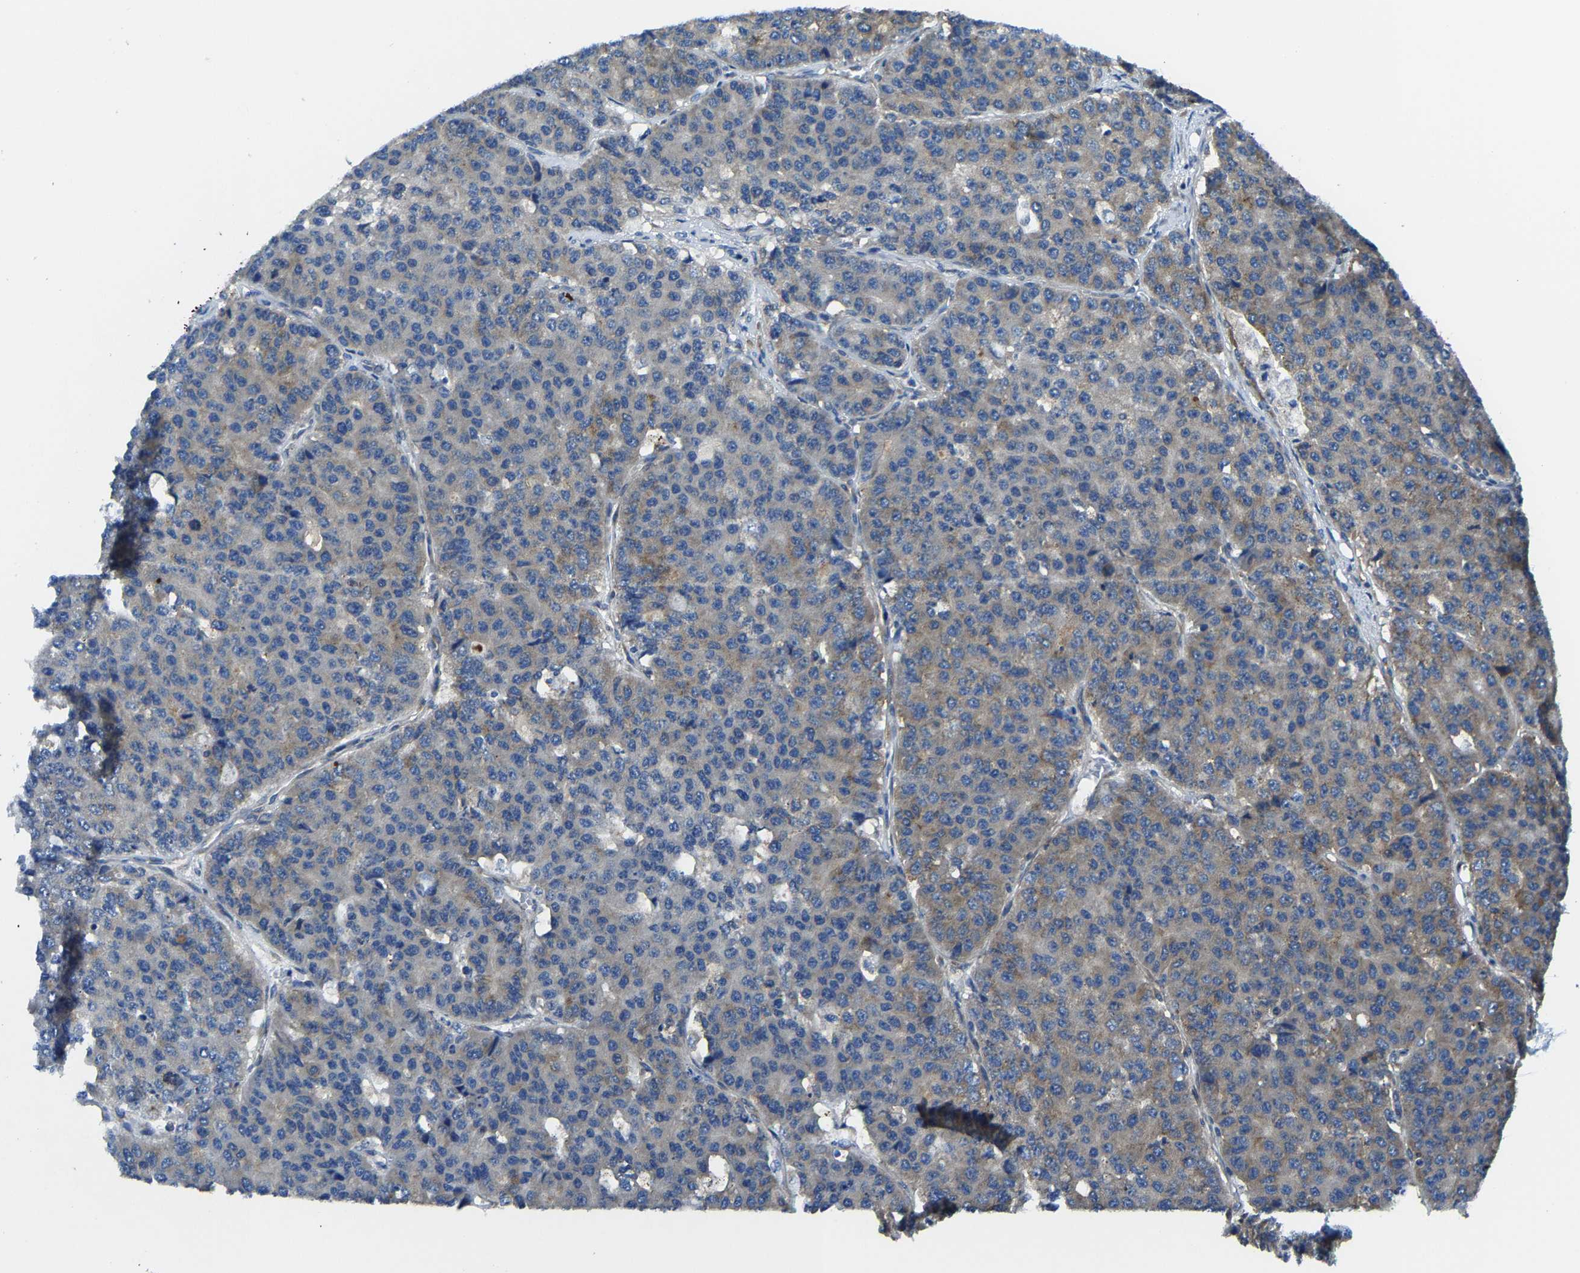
{"staining": {"intensity": "weak", "quantity": "25%-75%", "location": "cytoplasmic/membranous"}, "tissue": "pancreatic cancer", "cell_type": "Tumor cells", "image_type": "cancer", "snomed": [{"axis": "morphology", "description": "Adenocarcinoma, NOS"}, {"axis": "topography", "description": "Pancreas"}], "caption": "Immunohistochemical staining of pancreatic adenocarcinoma demonstrates weak cytoplasmic/membranous protein positivity in approximately 25%-75% of tumor cells.", "gene": "G3BP2", "patient": {"sex": "male", "age": 50}}